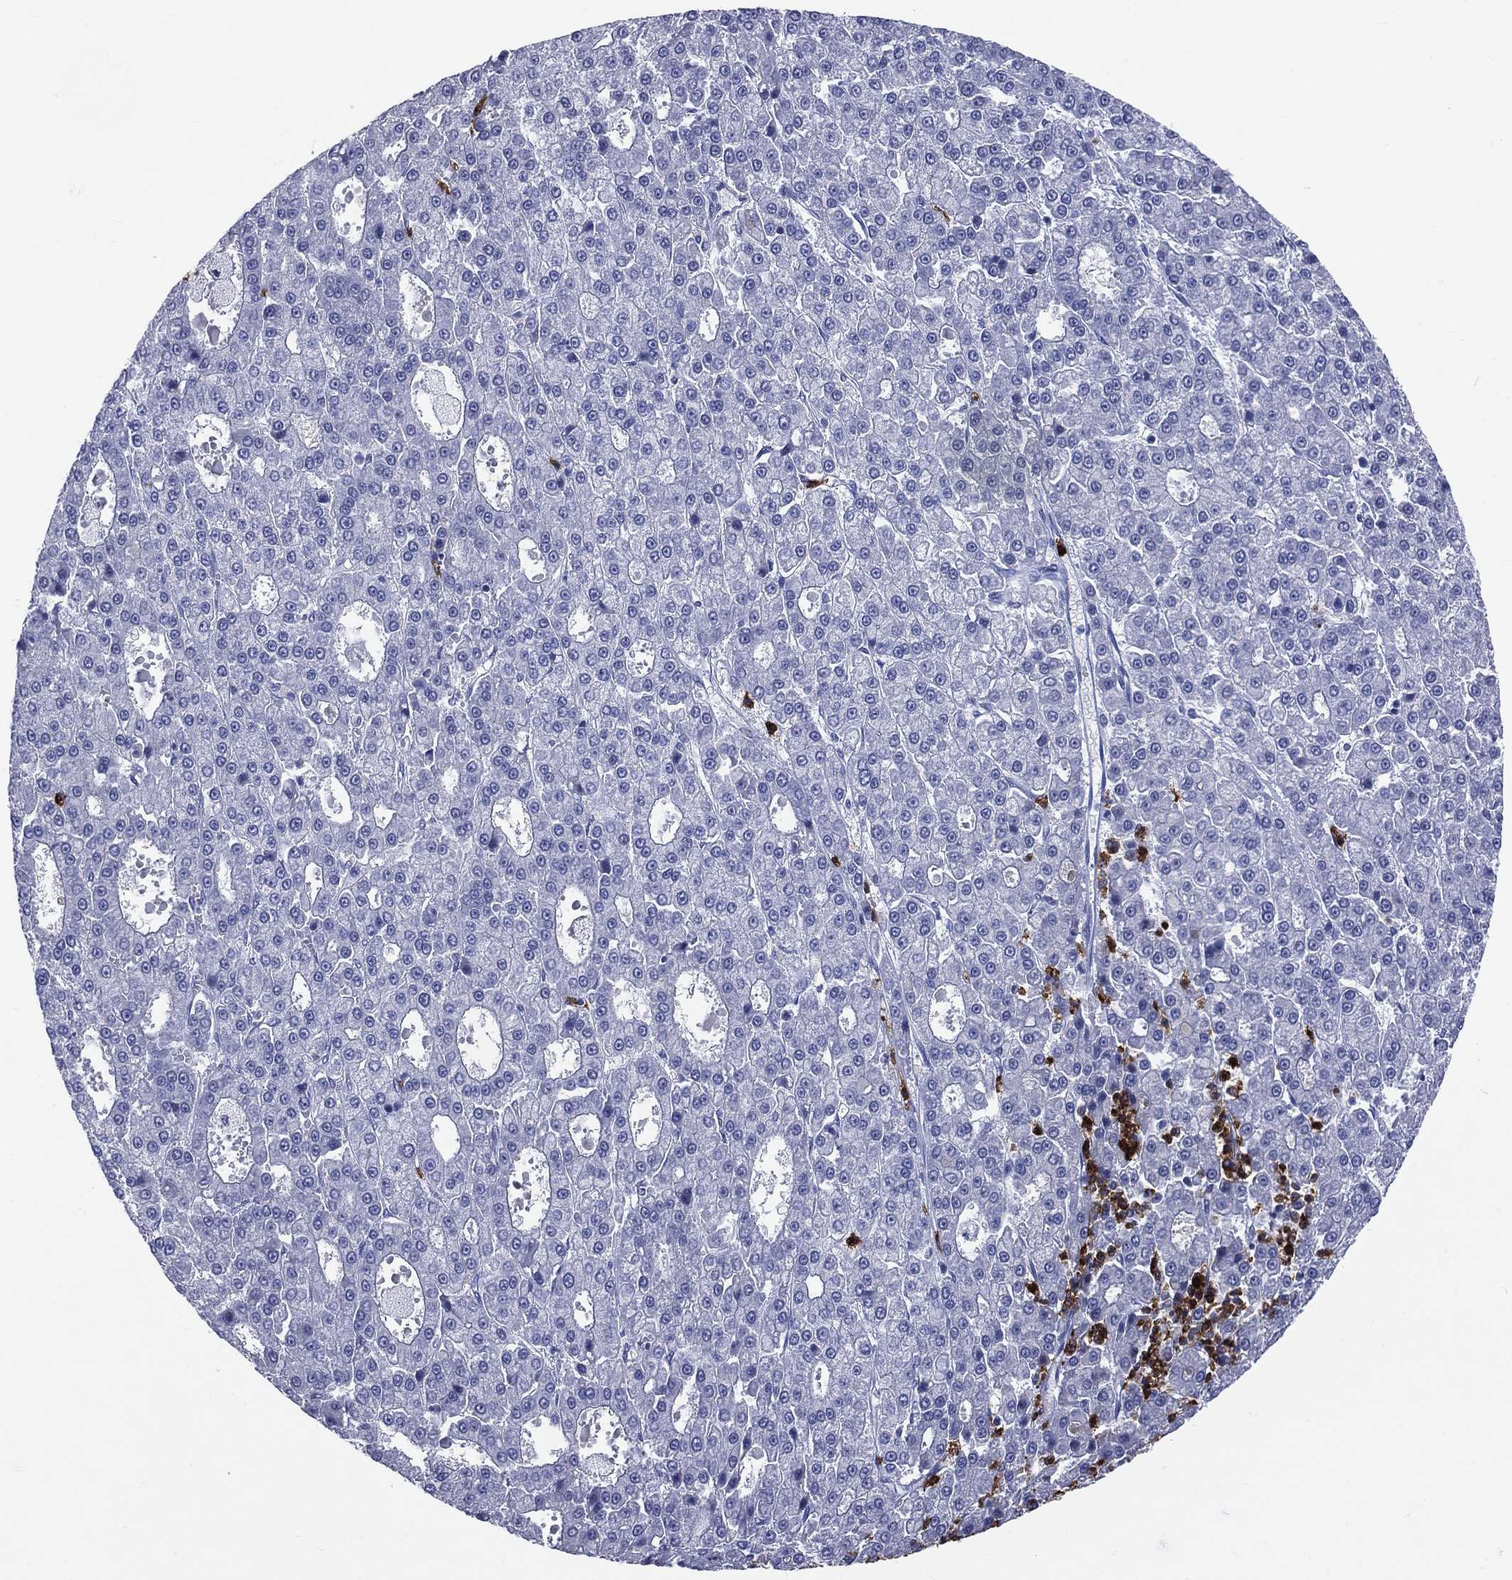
{"staining": {"intensity": "negative", "quantity": "none", "location": "none"}, "tissue": "liver cancer", "cell_type": "Tumor cells", "image_type": "cancer", "snomed": [{"axis": "morphology", "description": "Carcinoma, Hepatocellular, NOS"}, {"axis": "topography", "description": "Liver"}], "caption": "Photomicrograph shows no protein staining in tumor cells of hepatocellular carcinoma (liver) tissue.", "gene": "PGLYRP1", "patient": {"sex": "male", "age": 70}}